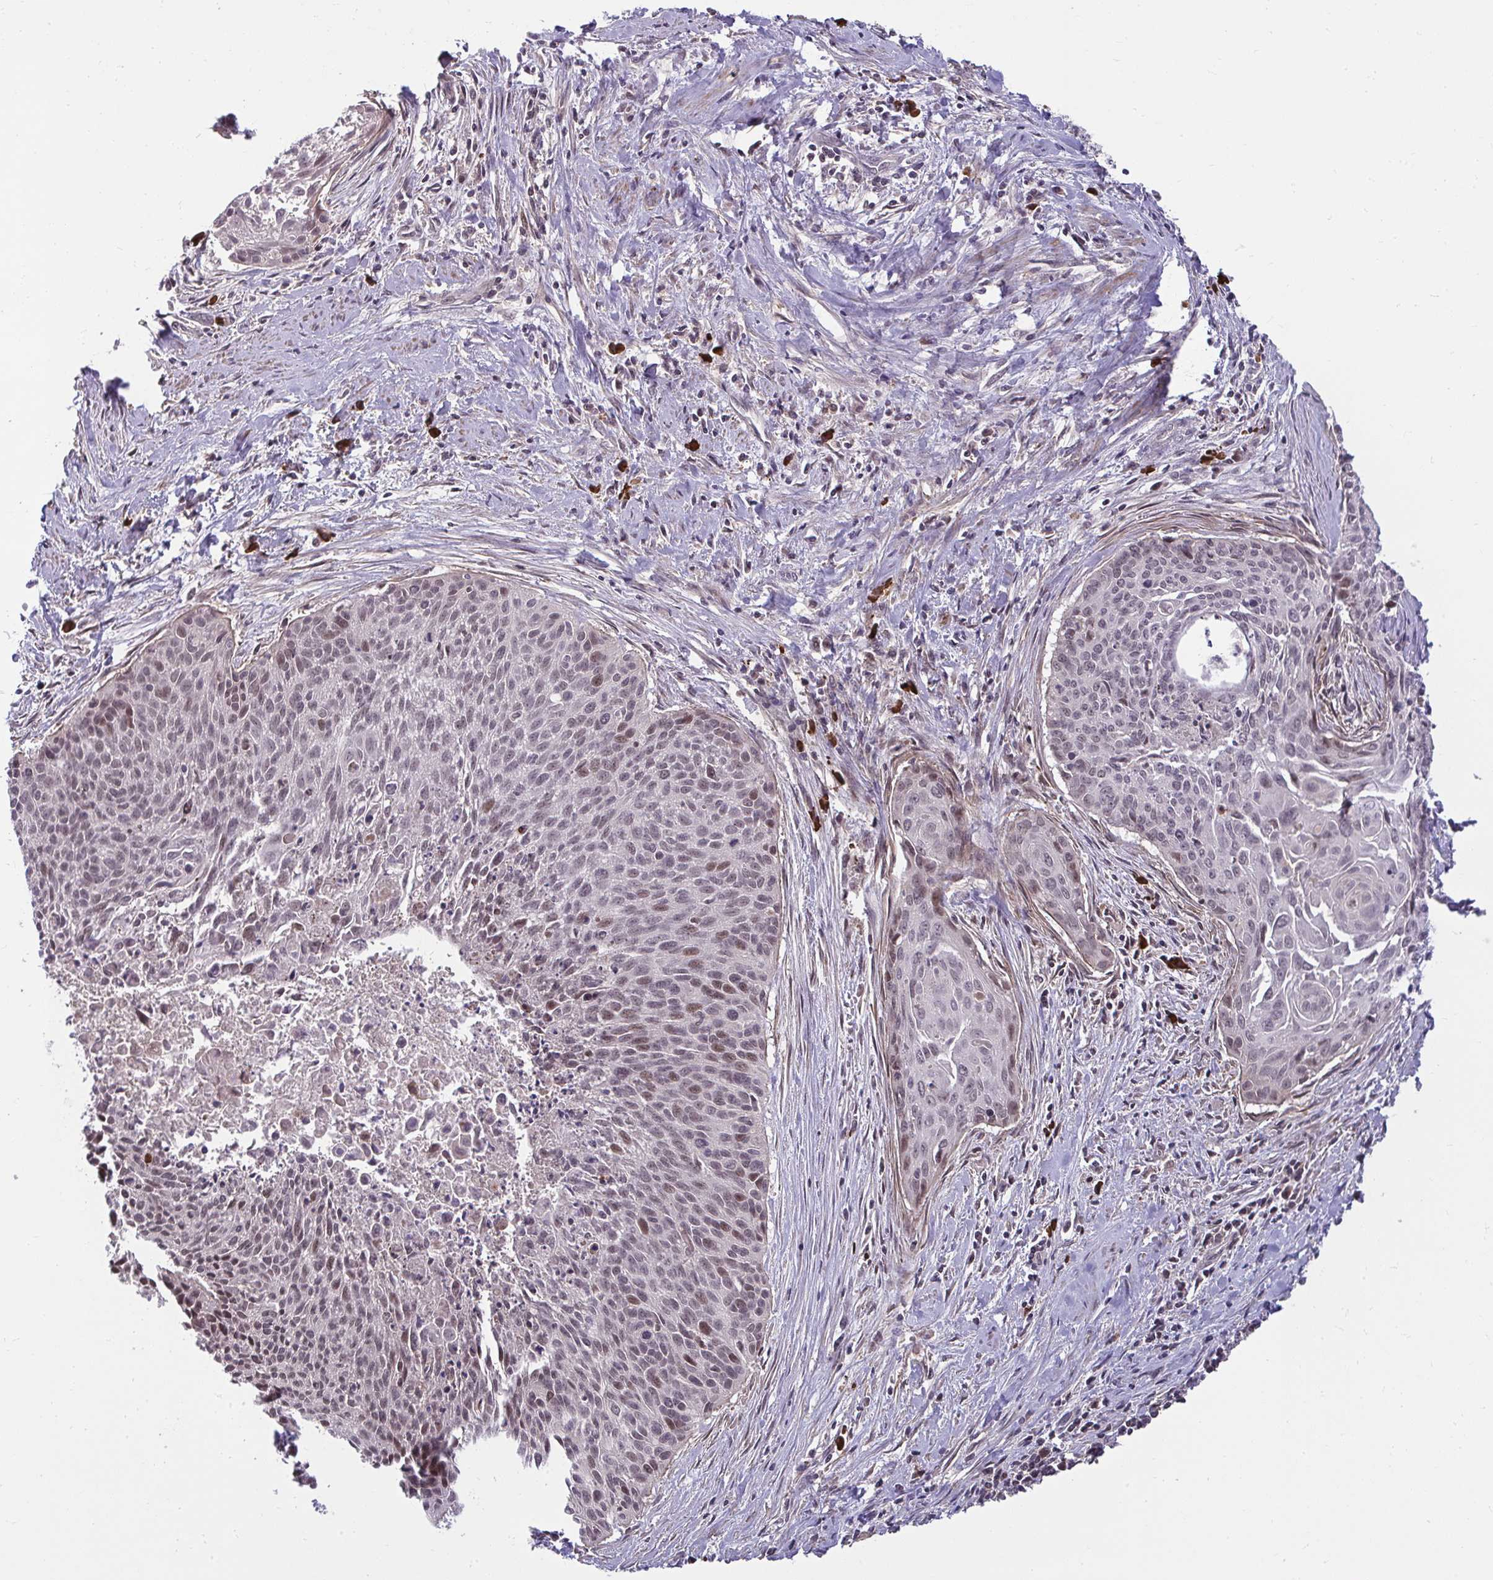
{"staining": {"intensity": "moderate", "quantity": ">75%", "location": "nuclear"}, "tissue": "cervical cancer", "cell_type": "Tumor cells", "image_type": "cancer", "snomed": [{"axis": "morphology", "description": "Squamous cell carcinoma, NOS"}, {"axis": "topography", "description": "Cervix"}], "caption": "Cervical squamous cell carcinoma stained with DAB immunohistochemistry exhibits medium levels of moderate nuclear positivity in about >75% of tumor cells. The protein of interest is shown in brown color, while the nuclei are stained blue.", "gene": "ZSCAN9", "patient": {"sex": "female", "age": 55}}